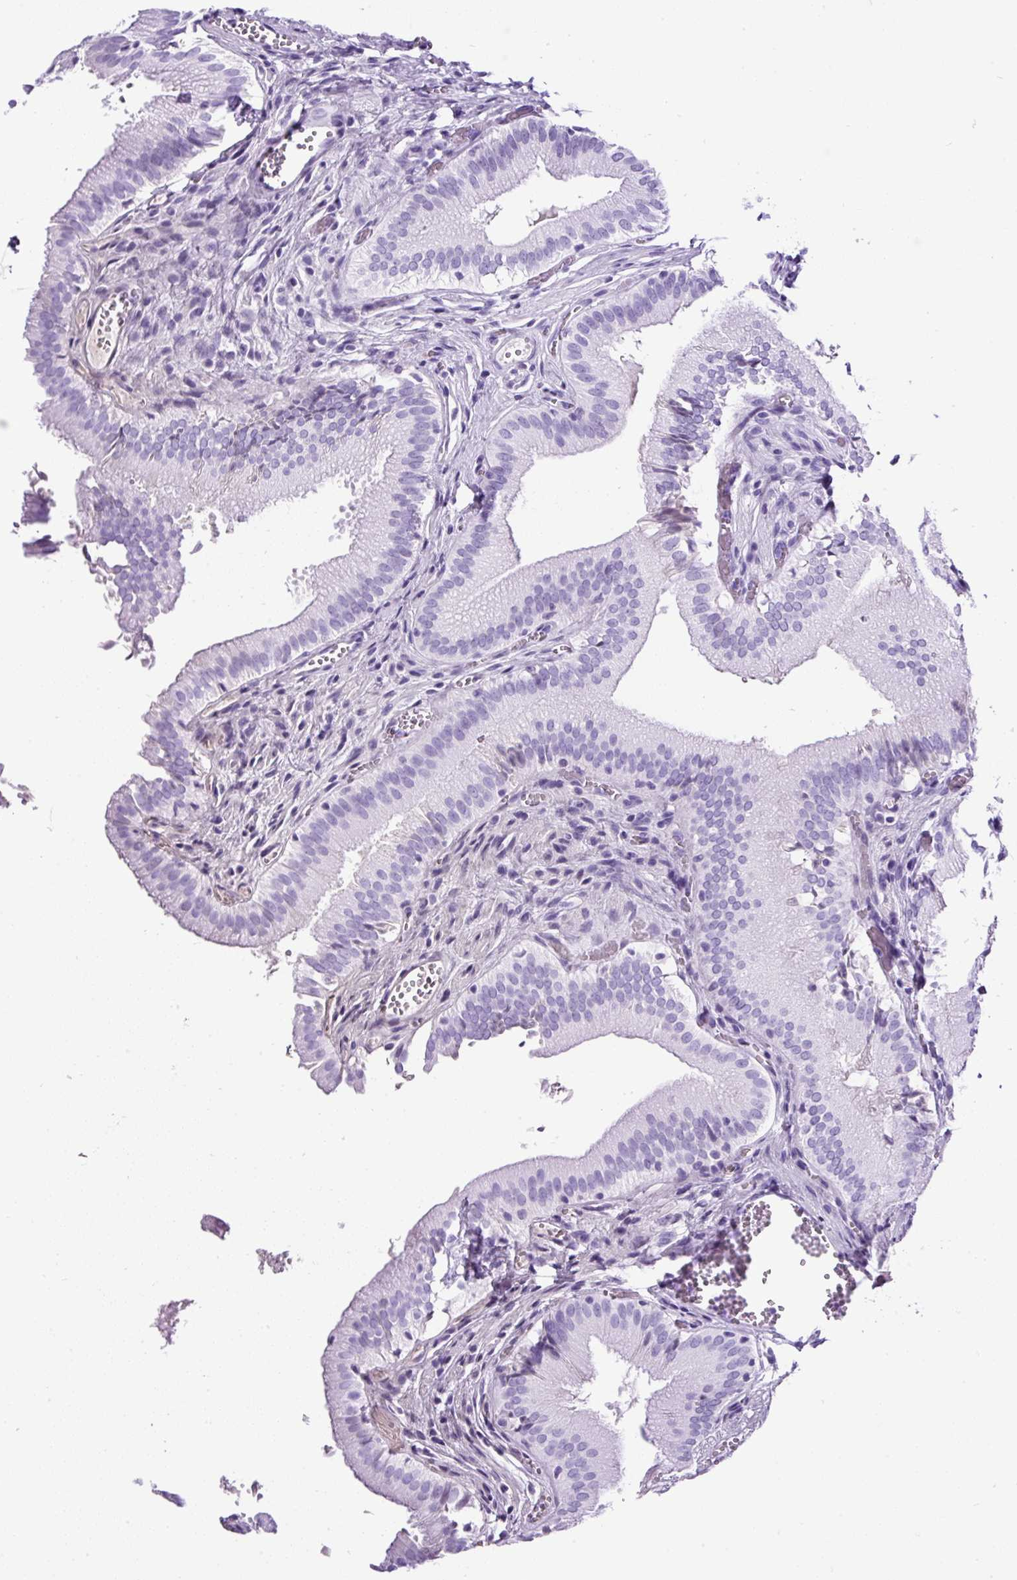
{"staining": {"intensity": "negative", "quantity": "none", "location": "none"}, "tissue": "gallbladder", "cell_type": "Glandular cells", "image_type": "normal", "snomed": [{"axis": "morphology", "description": "Normal tissue, NOS"}, {"axis": "topography", "description": "Gallbladder"}, {"axis": "topography", "description": "Peripheral nerve tissue"}], "caption": "An immunohistochemistry micrograph of unremarkable gallbladder is shown. There is no staining in glandular cells of gallbladder. (DAB (3,3'-diaminobenzidine) IHC with hematoxylin counter stain).", "gene": "CEL", "patient": {"sex": "male", "age": 17}}